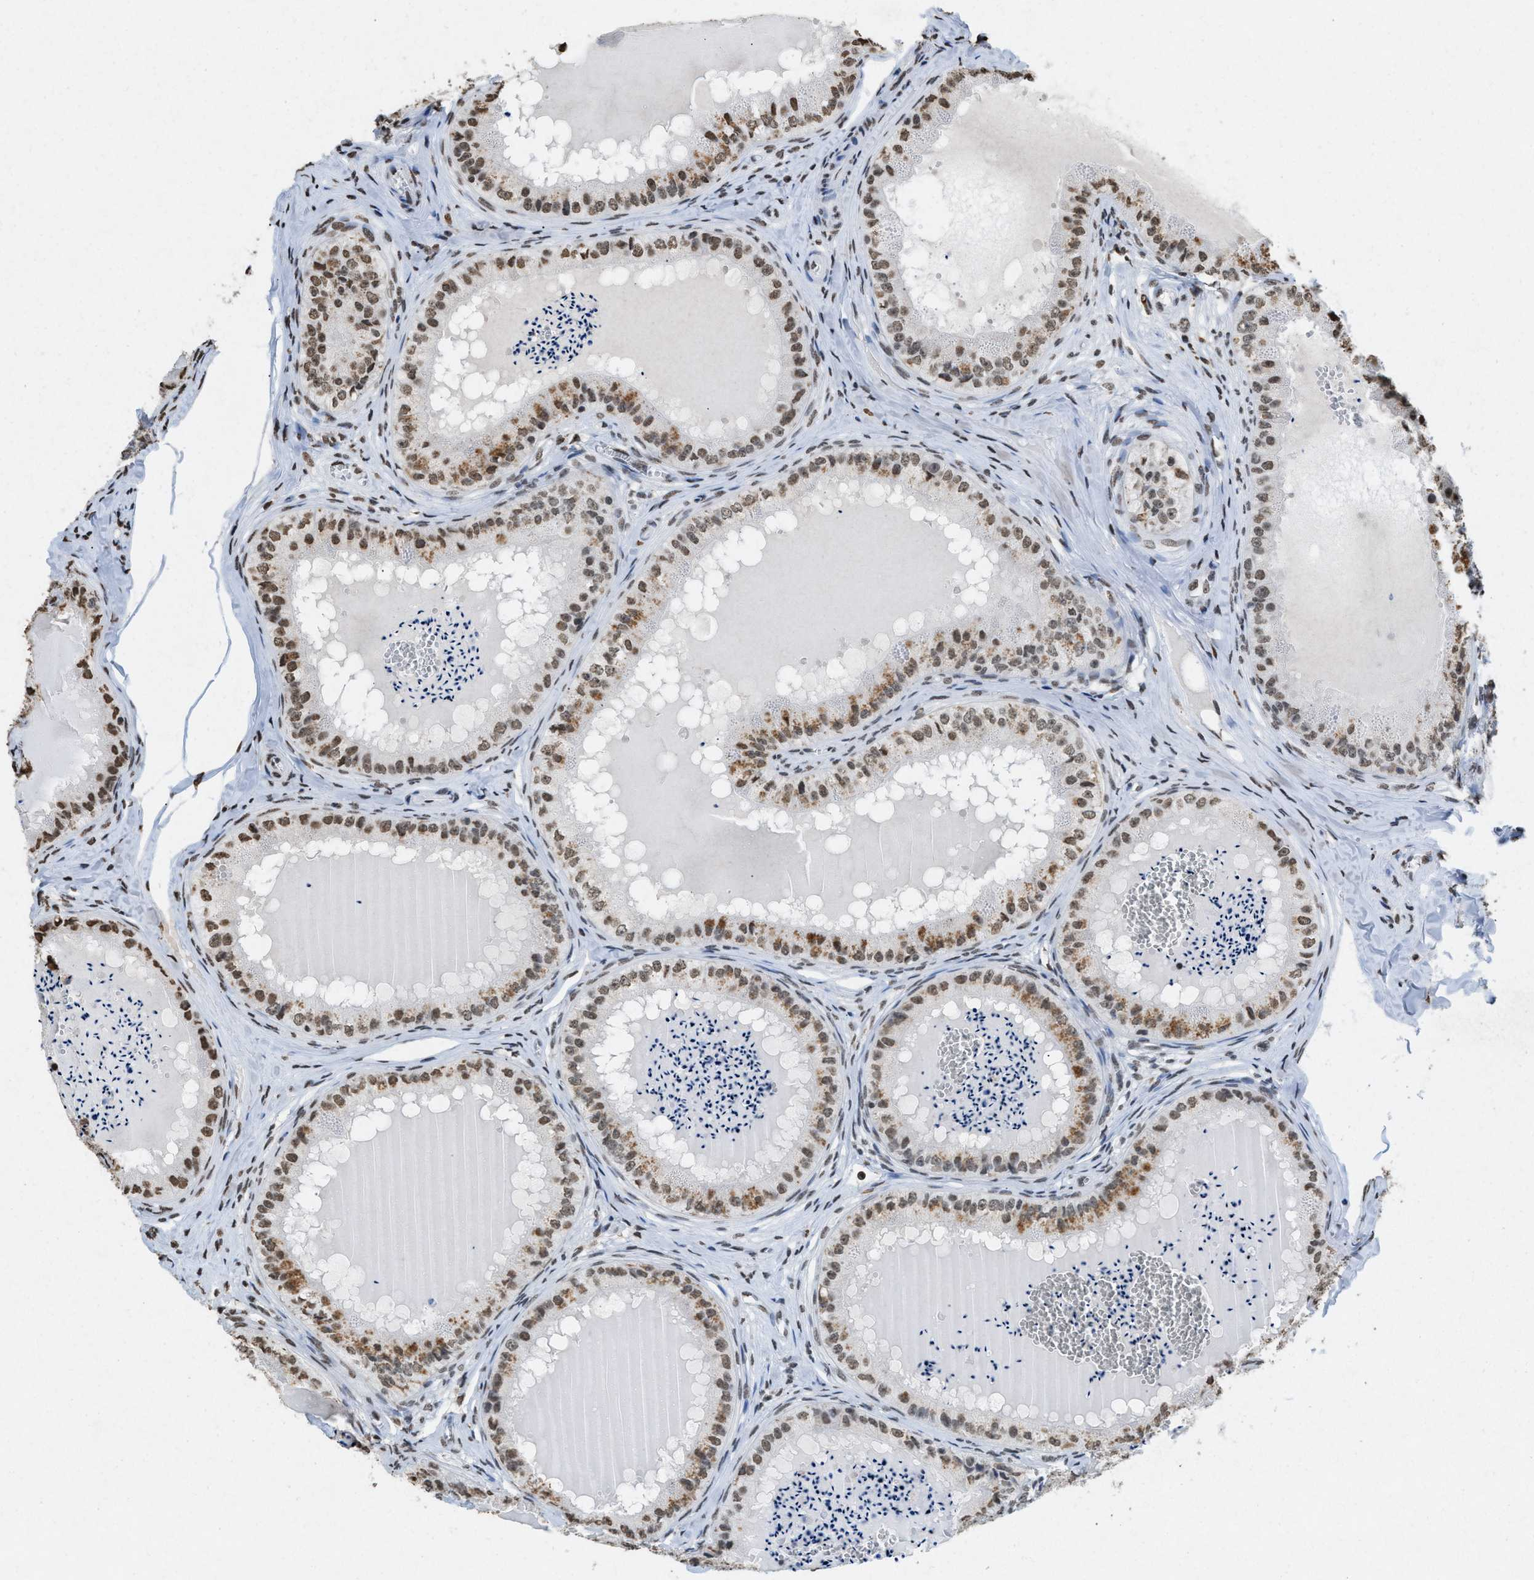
{"staining": {"intensity": "moderate", "quantity": ">75%", "location": "nuclear"}, "tissue": "epididymis", "cell_type": "Glandular cells", "image_type": "normal", "snomed": [{"axis": "morphology", "description": "Normal tissue, NOS"}, {"axis": "topography", "description": "Epididymis"}], "caption": "The image demonstrates staining of benign epididymis, revealing moderate nuclear protein staining (brown color) within glandular cells.", "gene": "NUP88", "patient": {"sex": "male", "age": 31}}